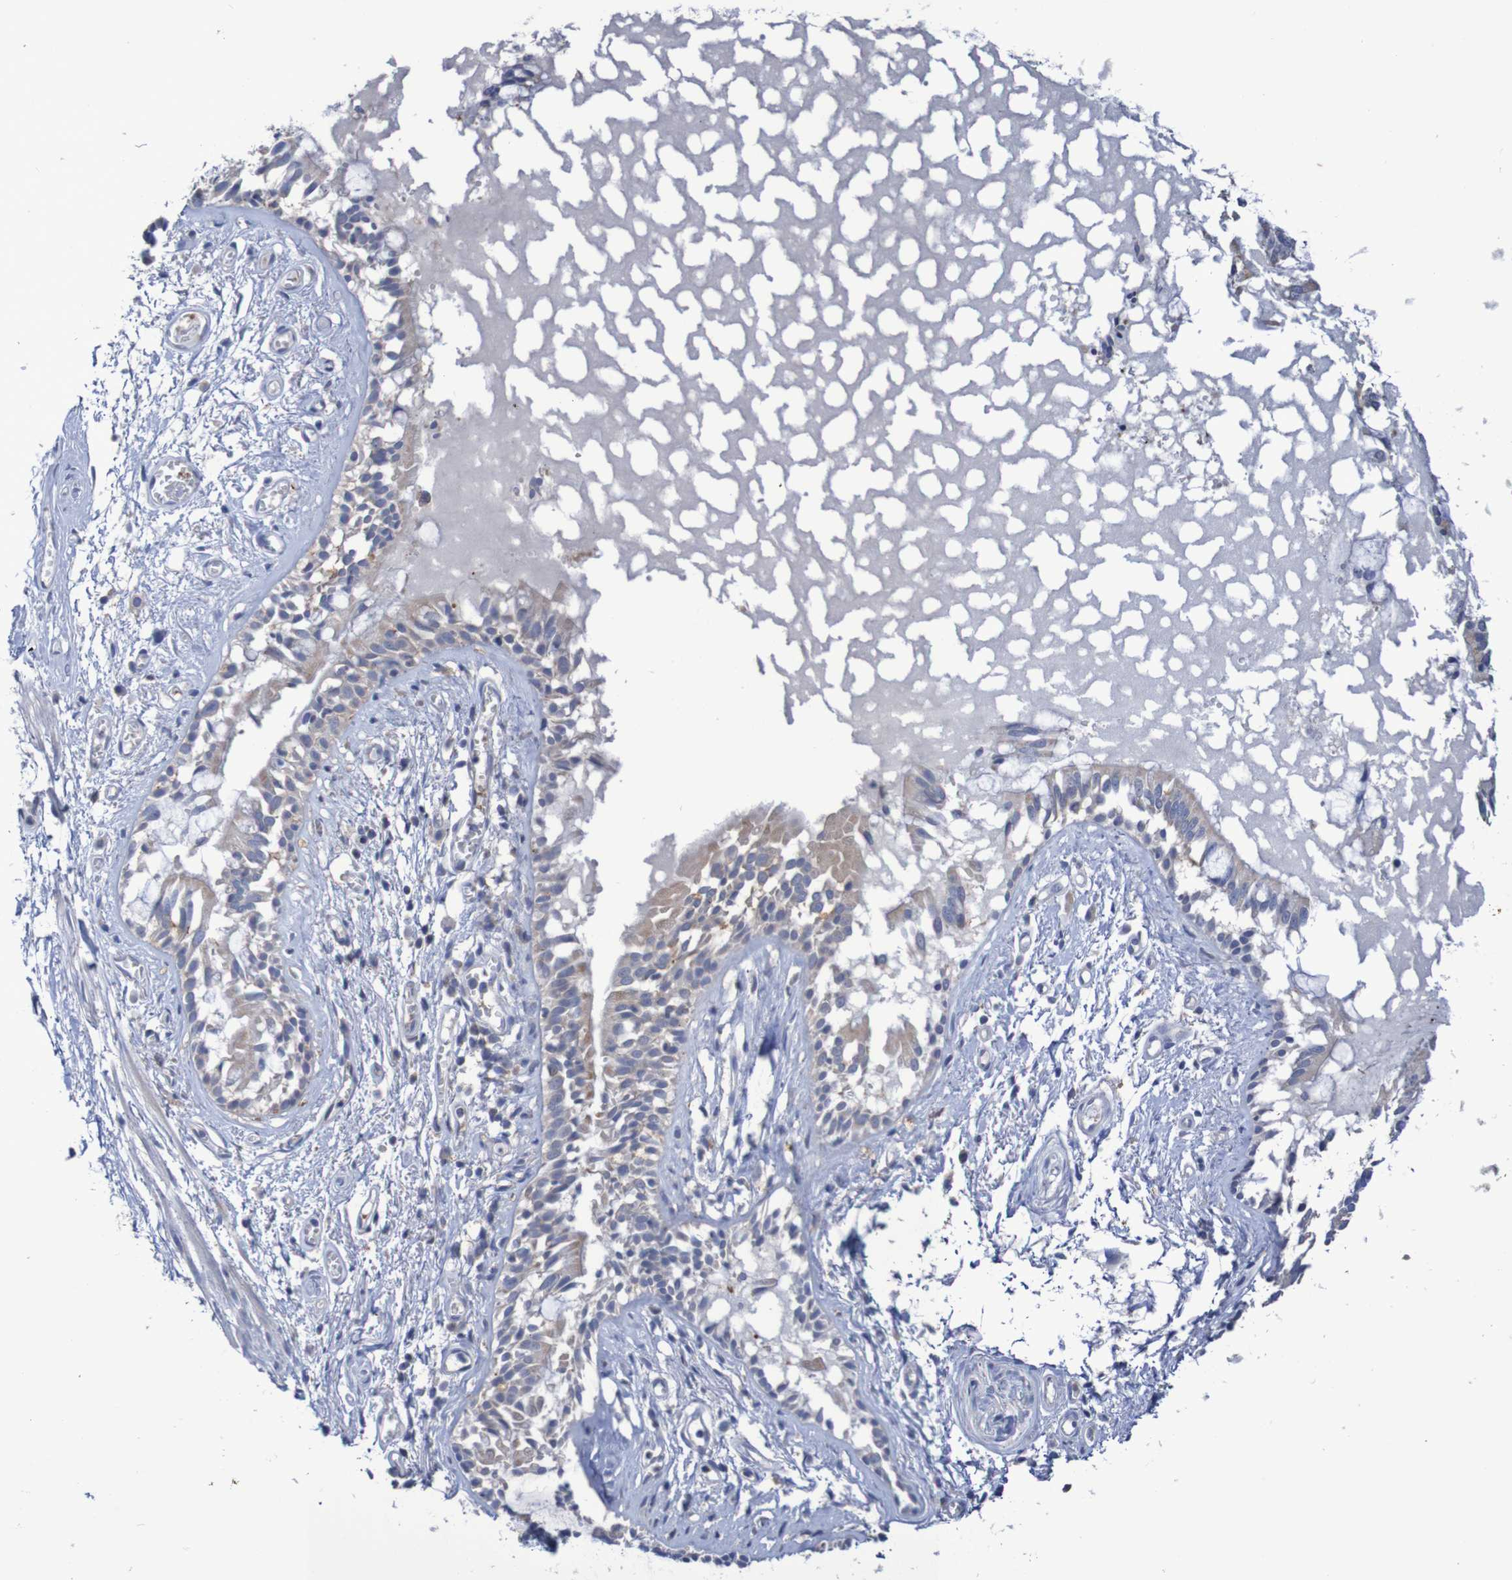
{"staining": {"intensity": "moderate", "quantity": "25%-75%", "location": "cytoplasmic/membranous"}, "tissue": "bronchus", "cell_type": "Respiratory epithelial cells", "image_type": "normal", "snomed": [{"axis": "morphology", "description": "Normal tissue, NOS"}, {"axis": "morphology", "description": "Inflammation, NOS"}, {"axis": "topography", "description": "Cartilage tissue"}, {"axis": "topography", "description": "Lung"}], "caption": "This histopathology image displays immunohistochemistry (IHC) staining of benign bronchus, with medium moderate cytoplasmic/membranous staining in approximately 25%-75% of respiratory epithelial cells.", "gene": "C3orf18", "patient": {"sex": "male", "age": 71}}